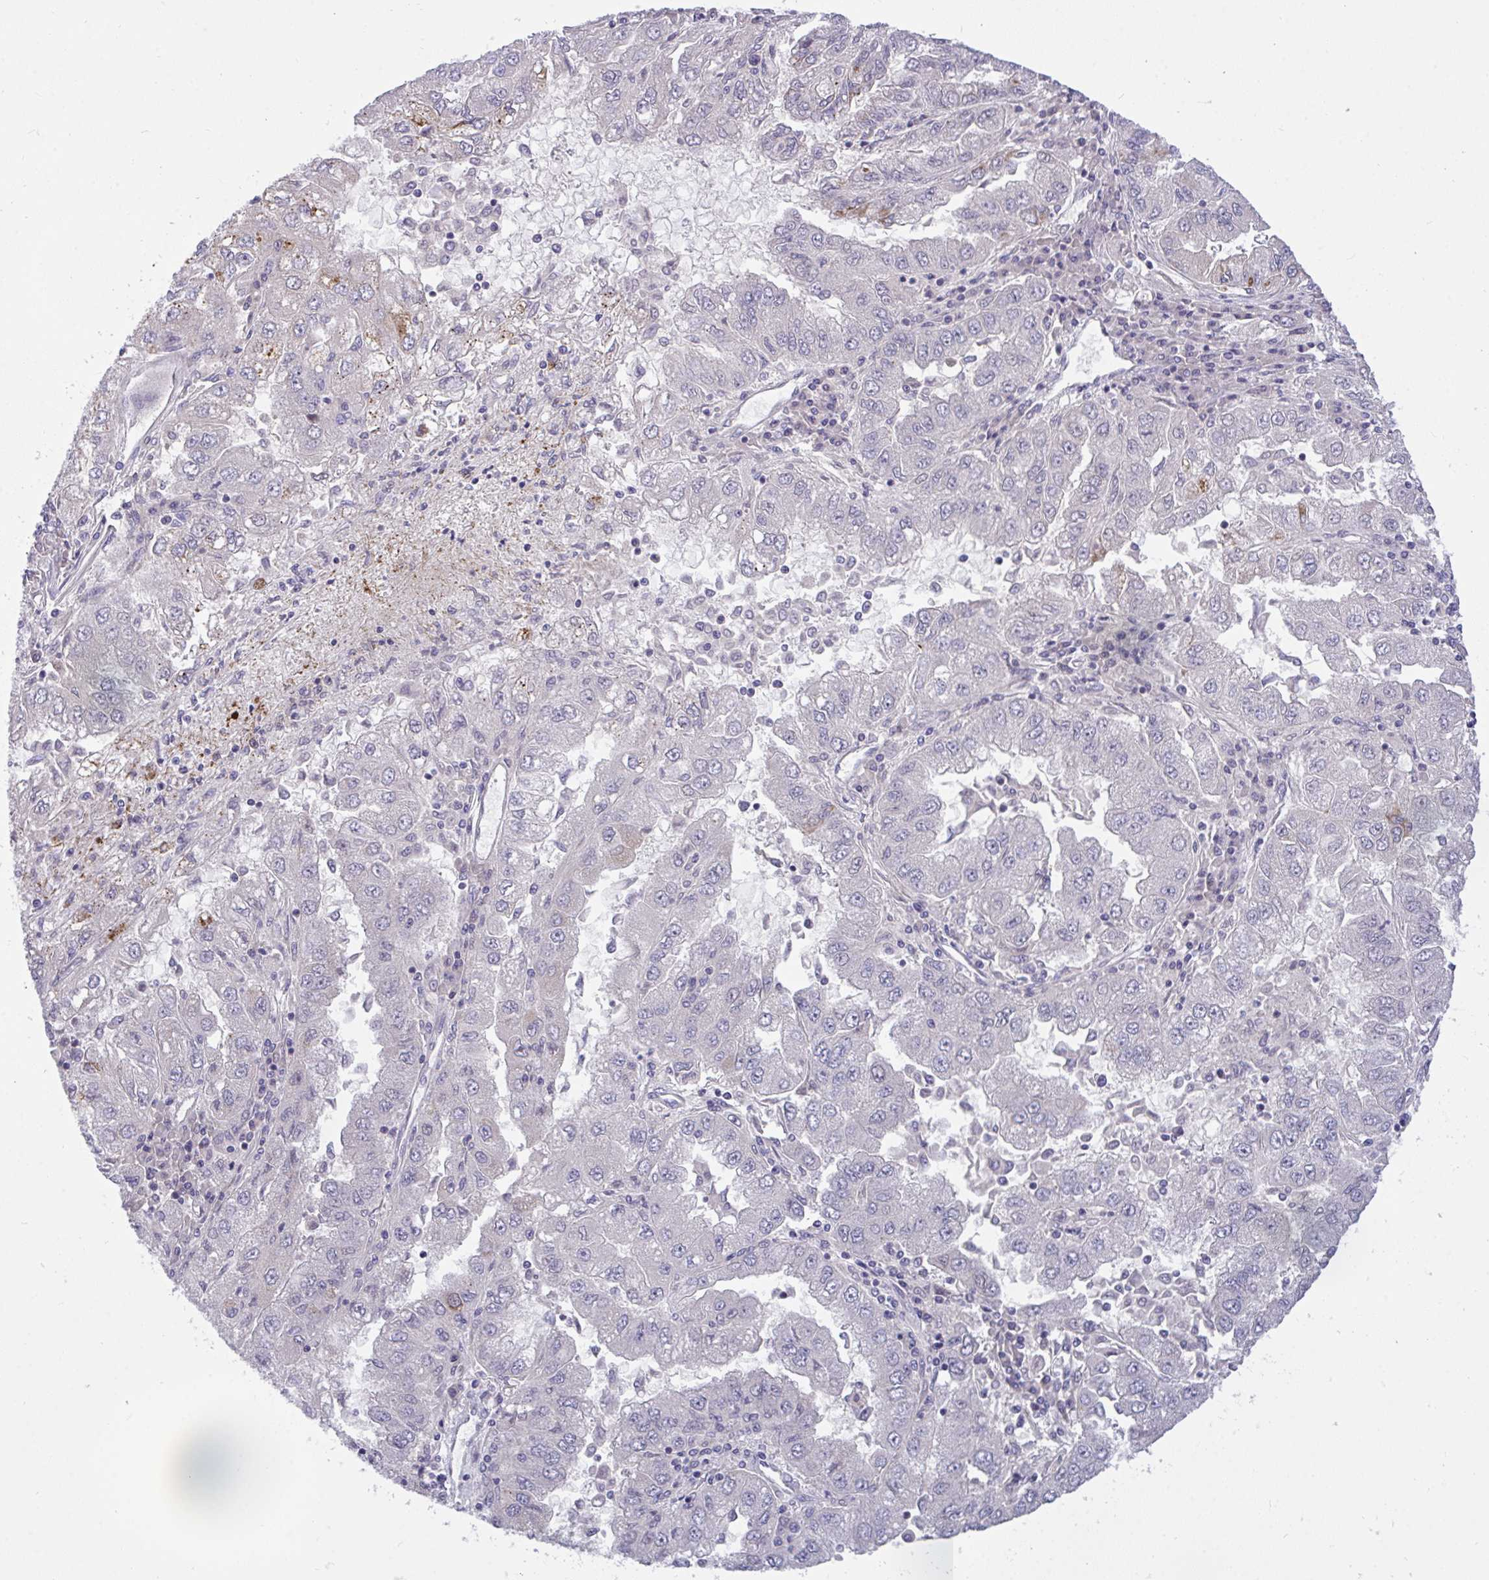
{"staining": {"intensity": "negative", "quantity": "none", "location": "none"}, "tissue": "lung cancer", "cell_type": "Tumor cells", "image_type": "cancer", "snomed": [{"axis": "morphology", "description": "Adenocarcinoma, NOS"}, {"axis": "morphology", "description": "Adenocarcinoma primary or metastatic"}, {"axis": "topography", "description": "Lung"}], "caption": "This is an immunohistochemistry micrograph of lung adenocarcinoma primary or metastatic. There is no positivity in tumor cells.", "gene": "SEMA6B", "patient": {"sex": "male", "age": 74}}